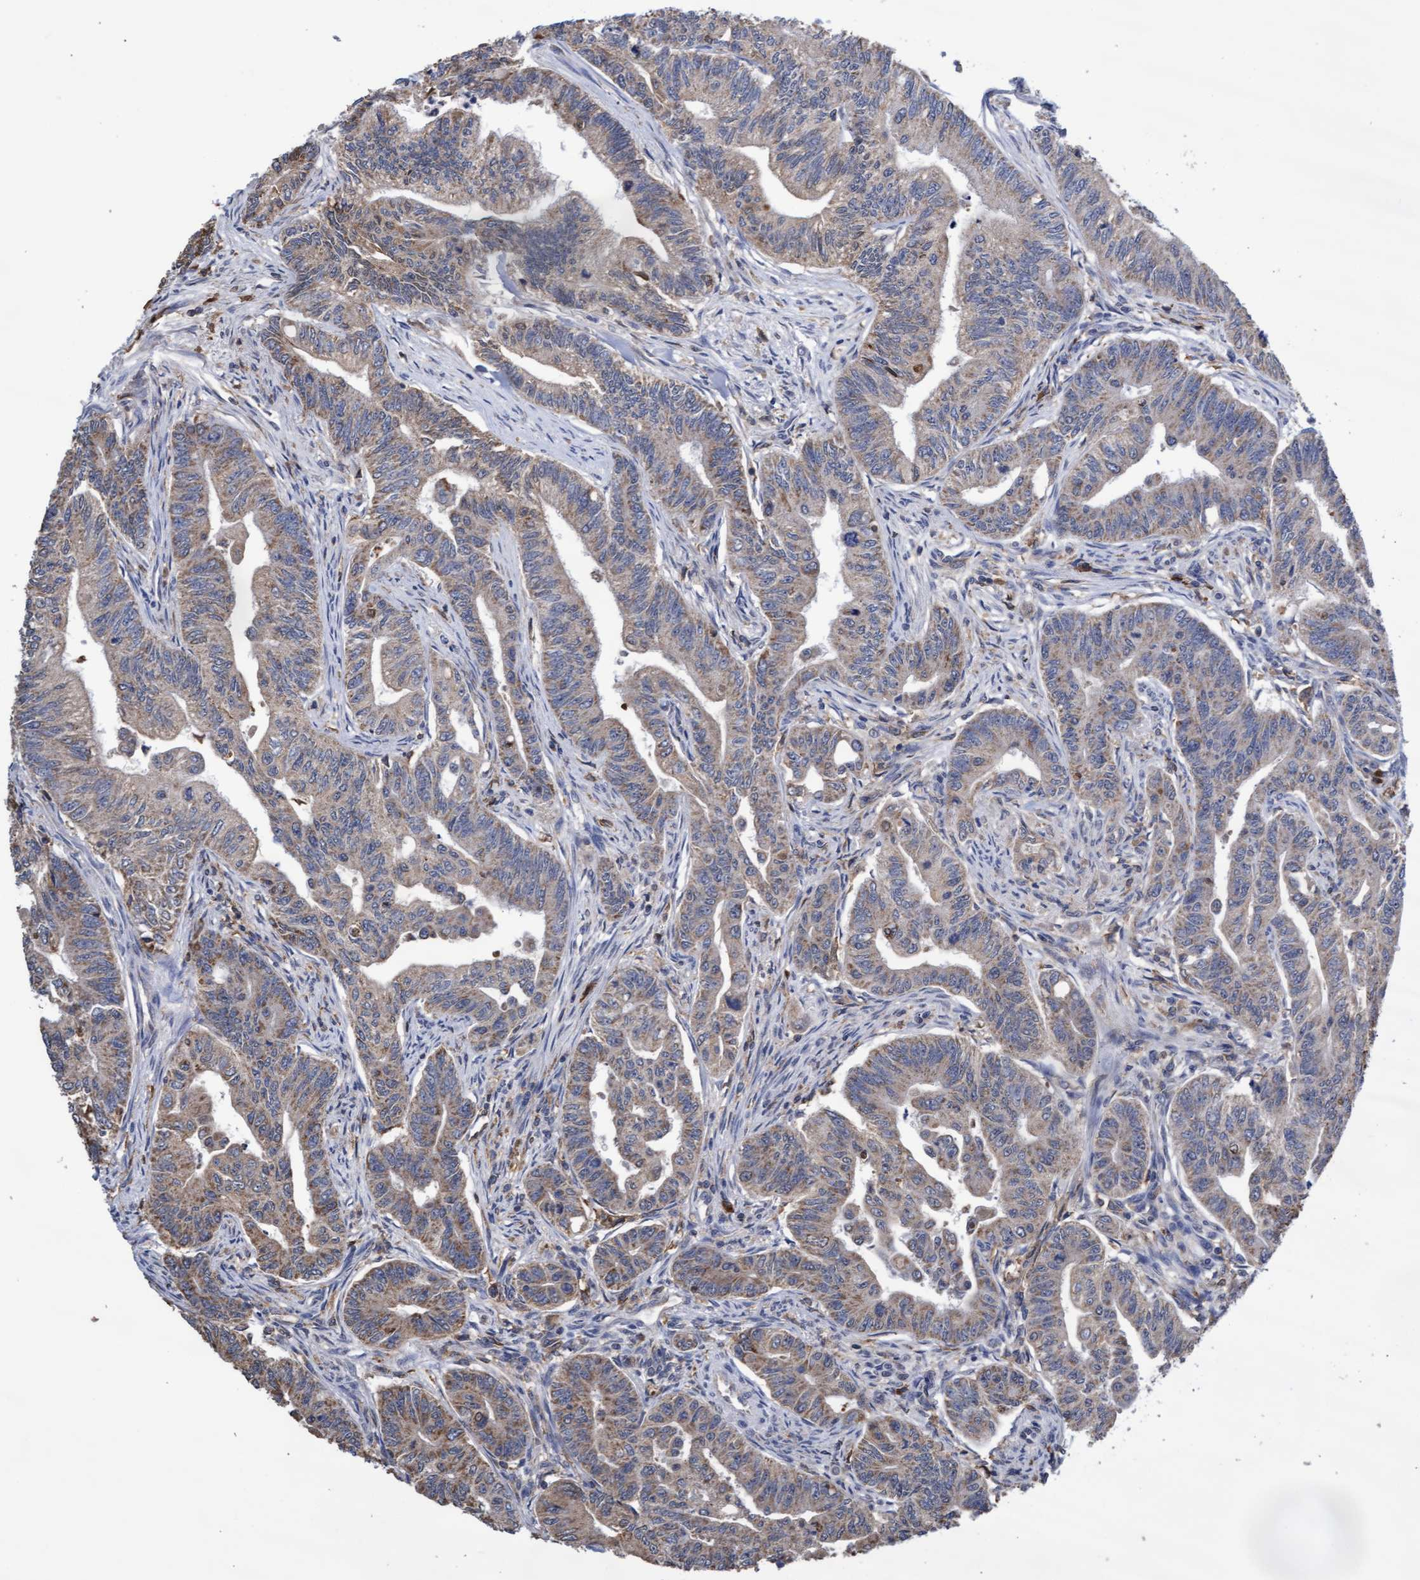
{"staining": {"intensity": "moderate", "quantity": ">75%", "location": "cytoplasmic/membranous"}, "tissue": "colorectal cancer", "cell_type": "Tumor cells", "image_type": "cancer", "snomed": [{"axis": "morphology", "description": "Adenoma, NOS"}, {"axis": "morphology", "description": "Adenocarcinoma, NOS"}, {"axis": "topography", "description": "Colon"}], "caption": "Brown immunohistochemical staining in adenocarcinoma (colorectal) exhibits moderate cytoplasmic/membranous positivity in about >75% of tumor cells.", "gene": "GPR39", "patient": {"sex": "male", "age": 79}}